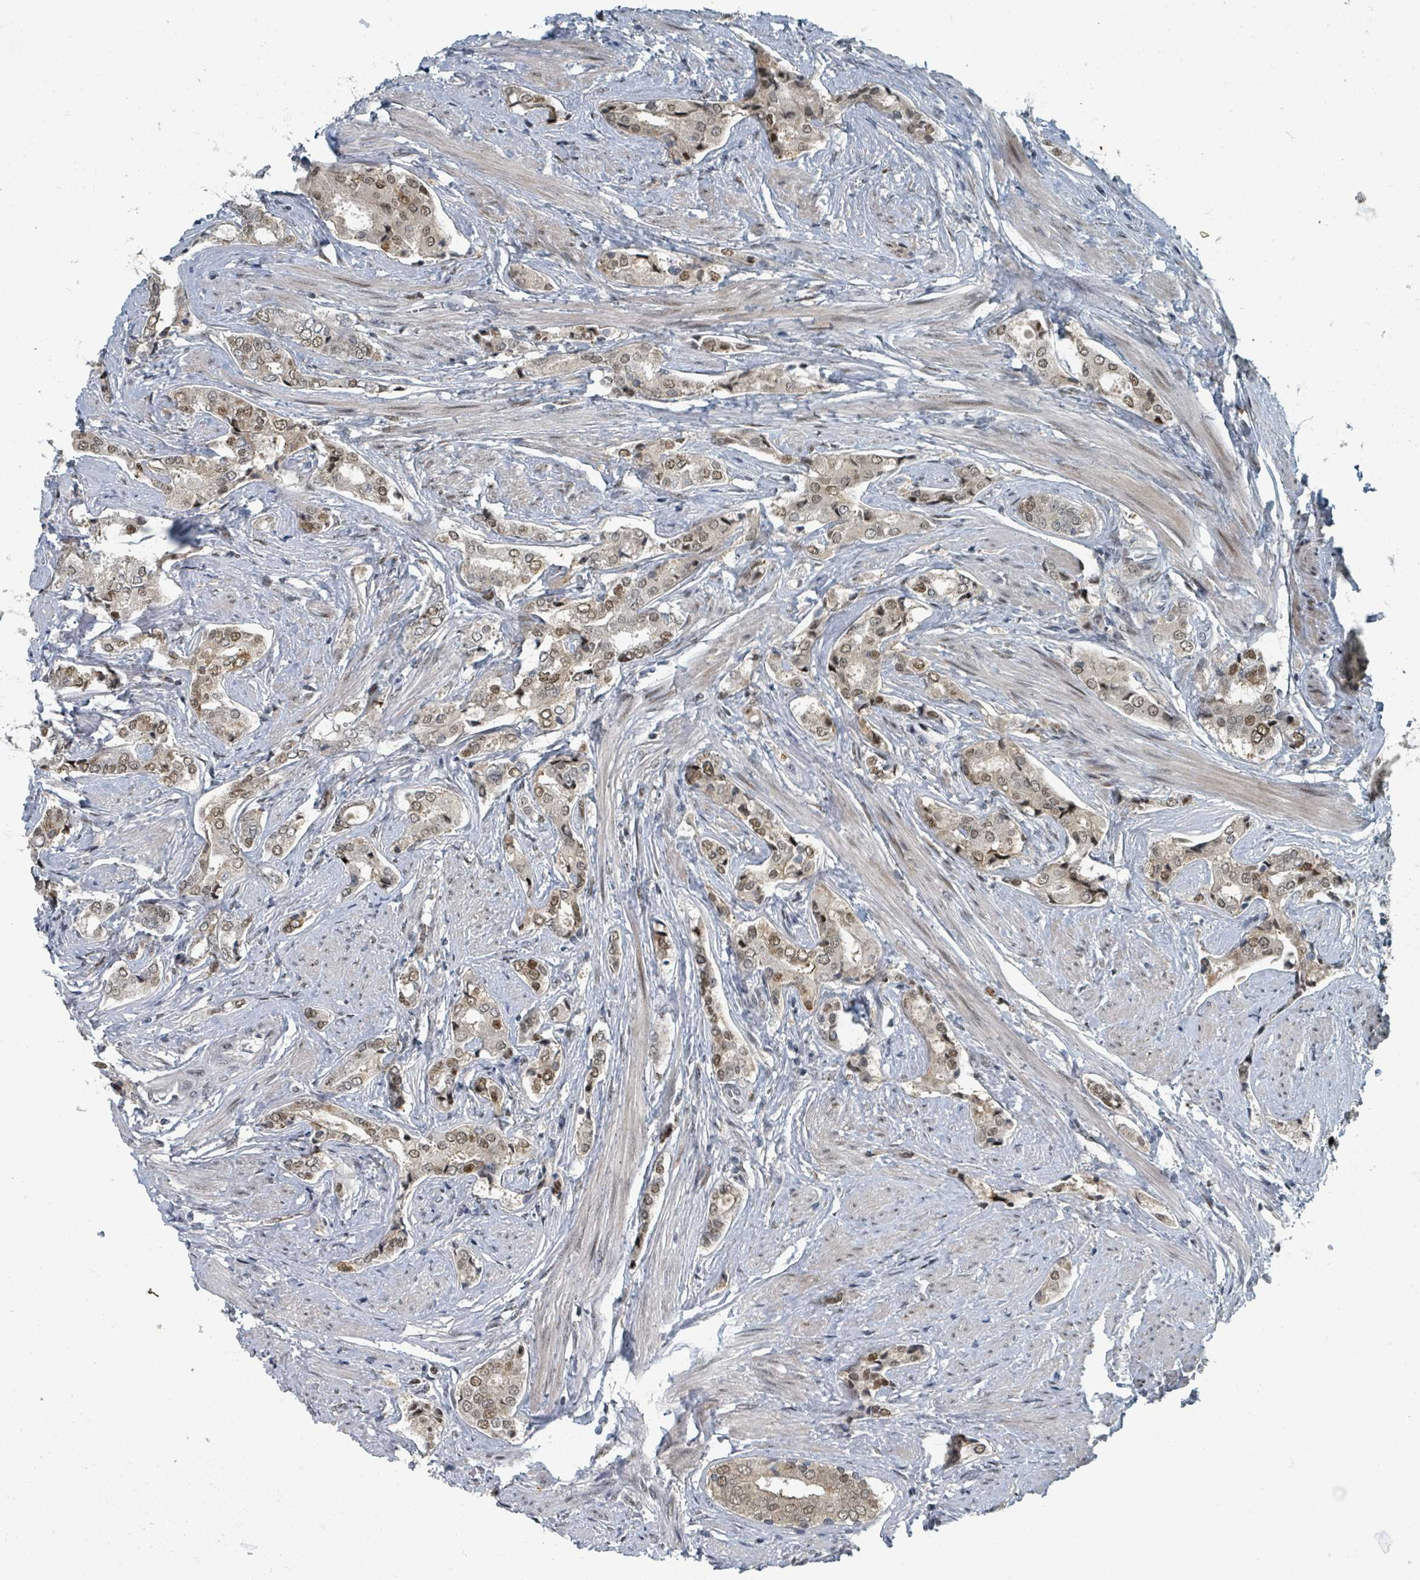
{"staining": {"intensity": "moderate", "quantity": ">75%", "location": "cytoplasmic/membranous,nuclear"}, "tissue": "prostate cancer", "cell_type": "Tumor cells", "image_type": "cancer", "snomed": [{"axis": "morphology", "description": "Adenocarcinoma, High grade"}, {"axis": "topography", "description": "Prostate"}], "caption": "A high-resolution micrograph shows immunohistochemistry staining of prostate adenocarcinoma (high-grade), which demonstrates moderate cytoplasmic/membranous and nuclear expression in approximately >75% of tumor cells.", "gene": "UCK1", "patient": {"sex": "male", "age": 71}}